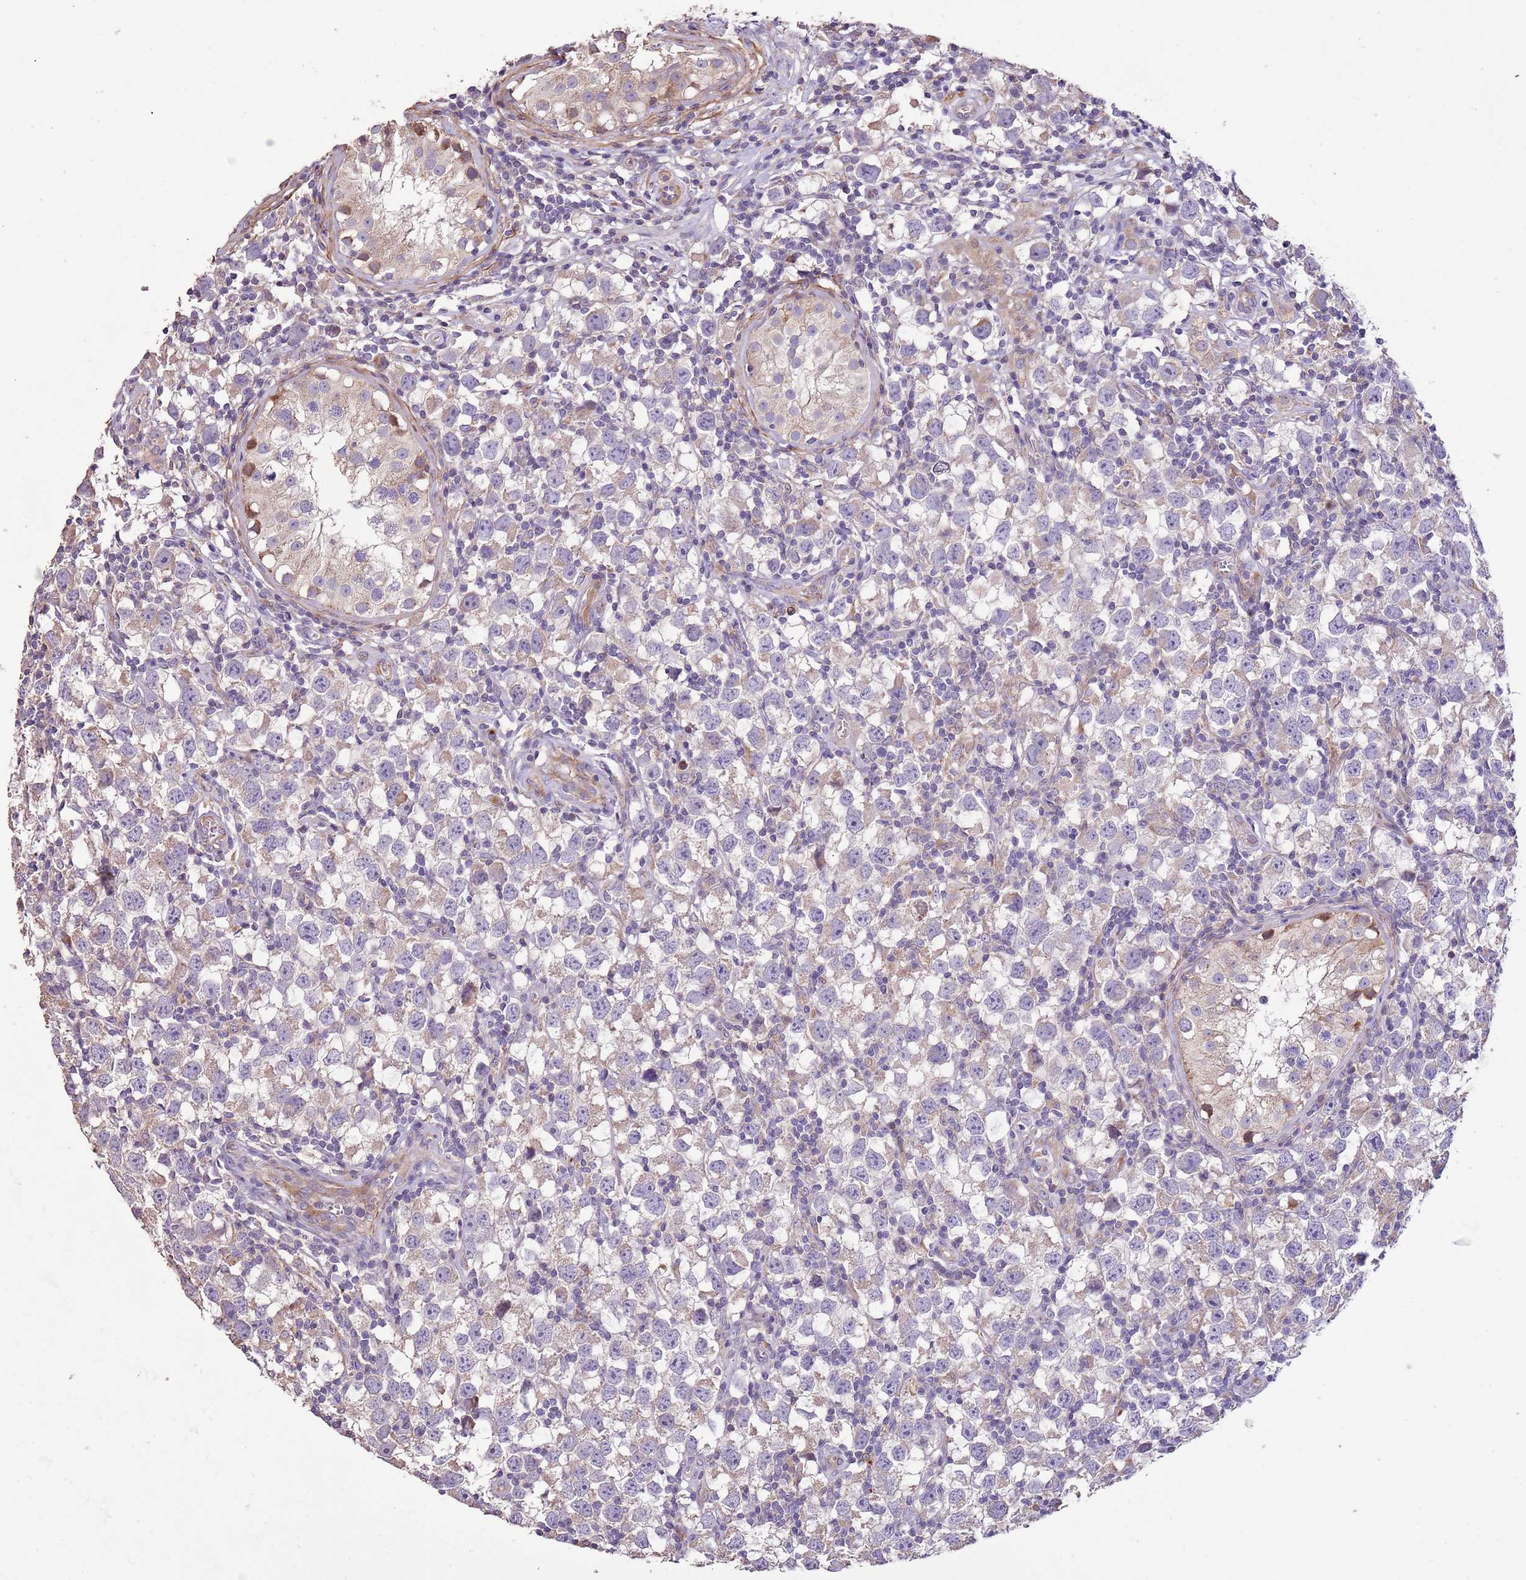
{"staining": {"intensity": "negative", "quantity": "none", "location": "none"}, "tissue": "testis cancer", "cell_type": "Tumor cells", "image_type": "cancer", "snomed": [{"axis": "morphology", "description": "Seminoma, NOS"}, {"axis": "morphology", "description": "Carcinoma, Embryonal, NOS"}, {"axis": "topography", "description": "Testis"}], "caption": "High magnification brightfield microscopy of embryonal carcinoma (testis) stained with DAB (3,3'-diaminobenzidine) (brown) and counterstained with hematoxylin (blue): tumor cells show no significant positivity.", "gene": "PIGA", "patient": {"sex": "male", "age": 29}}